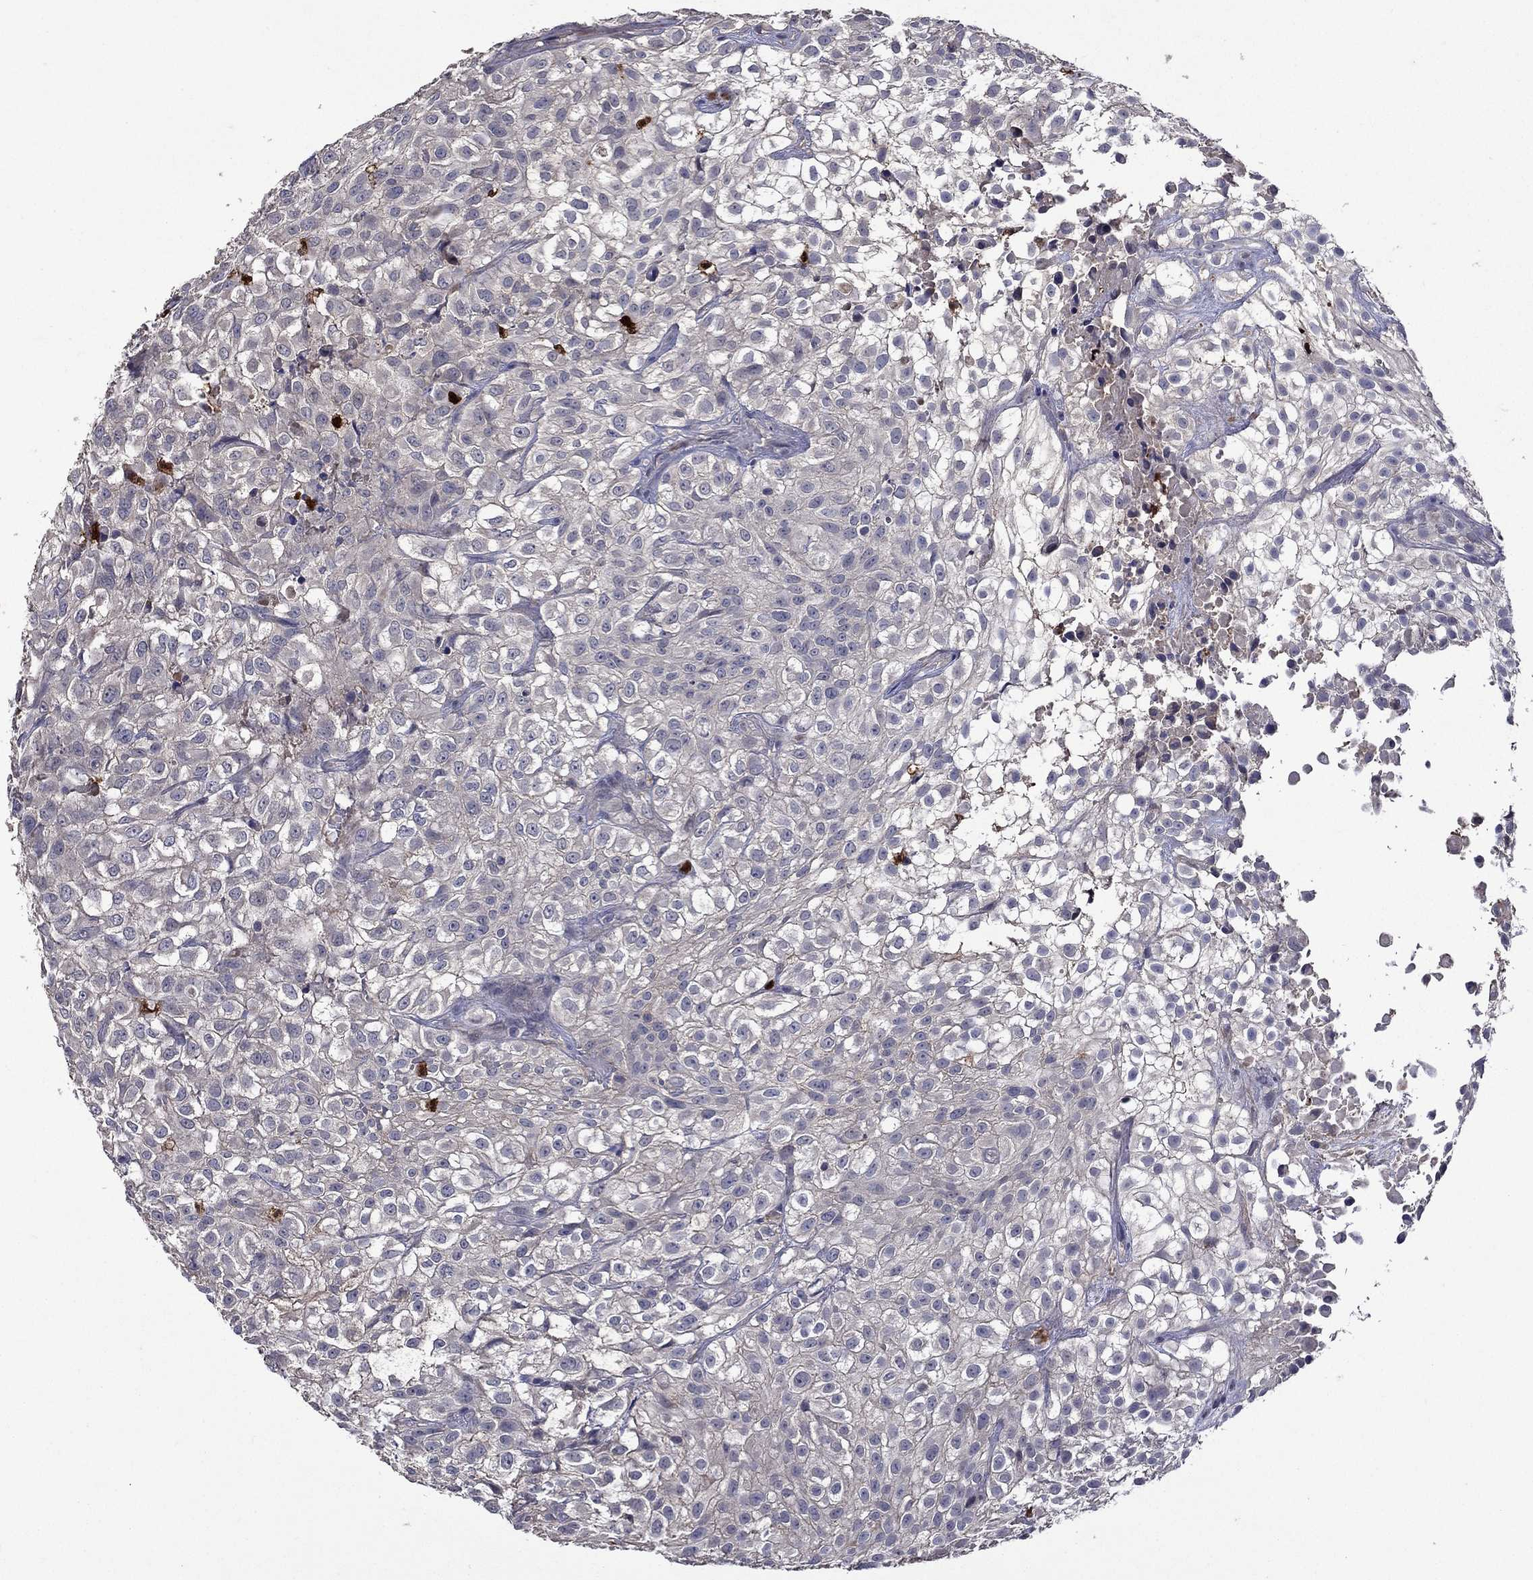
{"staining": {"intensity": "negative", "quantity": "none", "location": "none"}, "tissue": "urothelial cancer", "cell_type": "Tumor cells", "image_type": "cancer", "snomed": [{"axis": "morphology", "description": "Urothelial carcinoma, High grade"}, {"axis": "topography", "description": "Urinary bladder"}], "caption": "High magnification brightfield microscopy of urothelial carcinoma (high-grade) stained with DAB (3,3'-diaminobenzidine) (brown) and counterstained with hematoxylin (blue): tumor cells show no significant staining. The staining is performed using DAB brown chromogen with nuclei counter-stained in using hematoxylin.", "gene": "SATB1", "patient": {"sex": "male", "age": 56}}